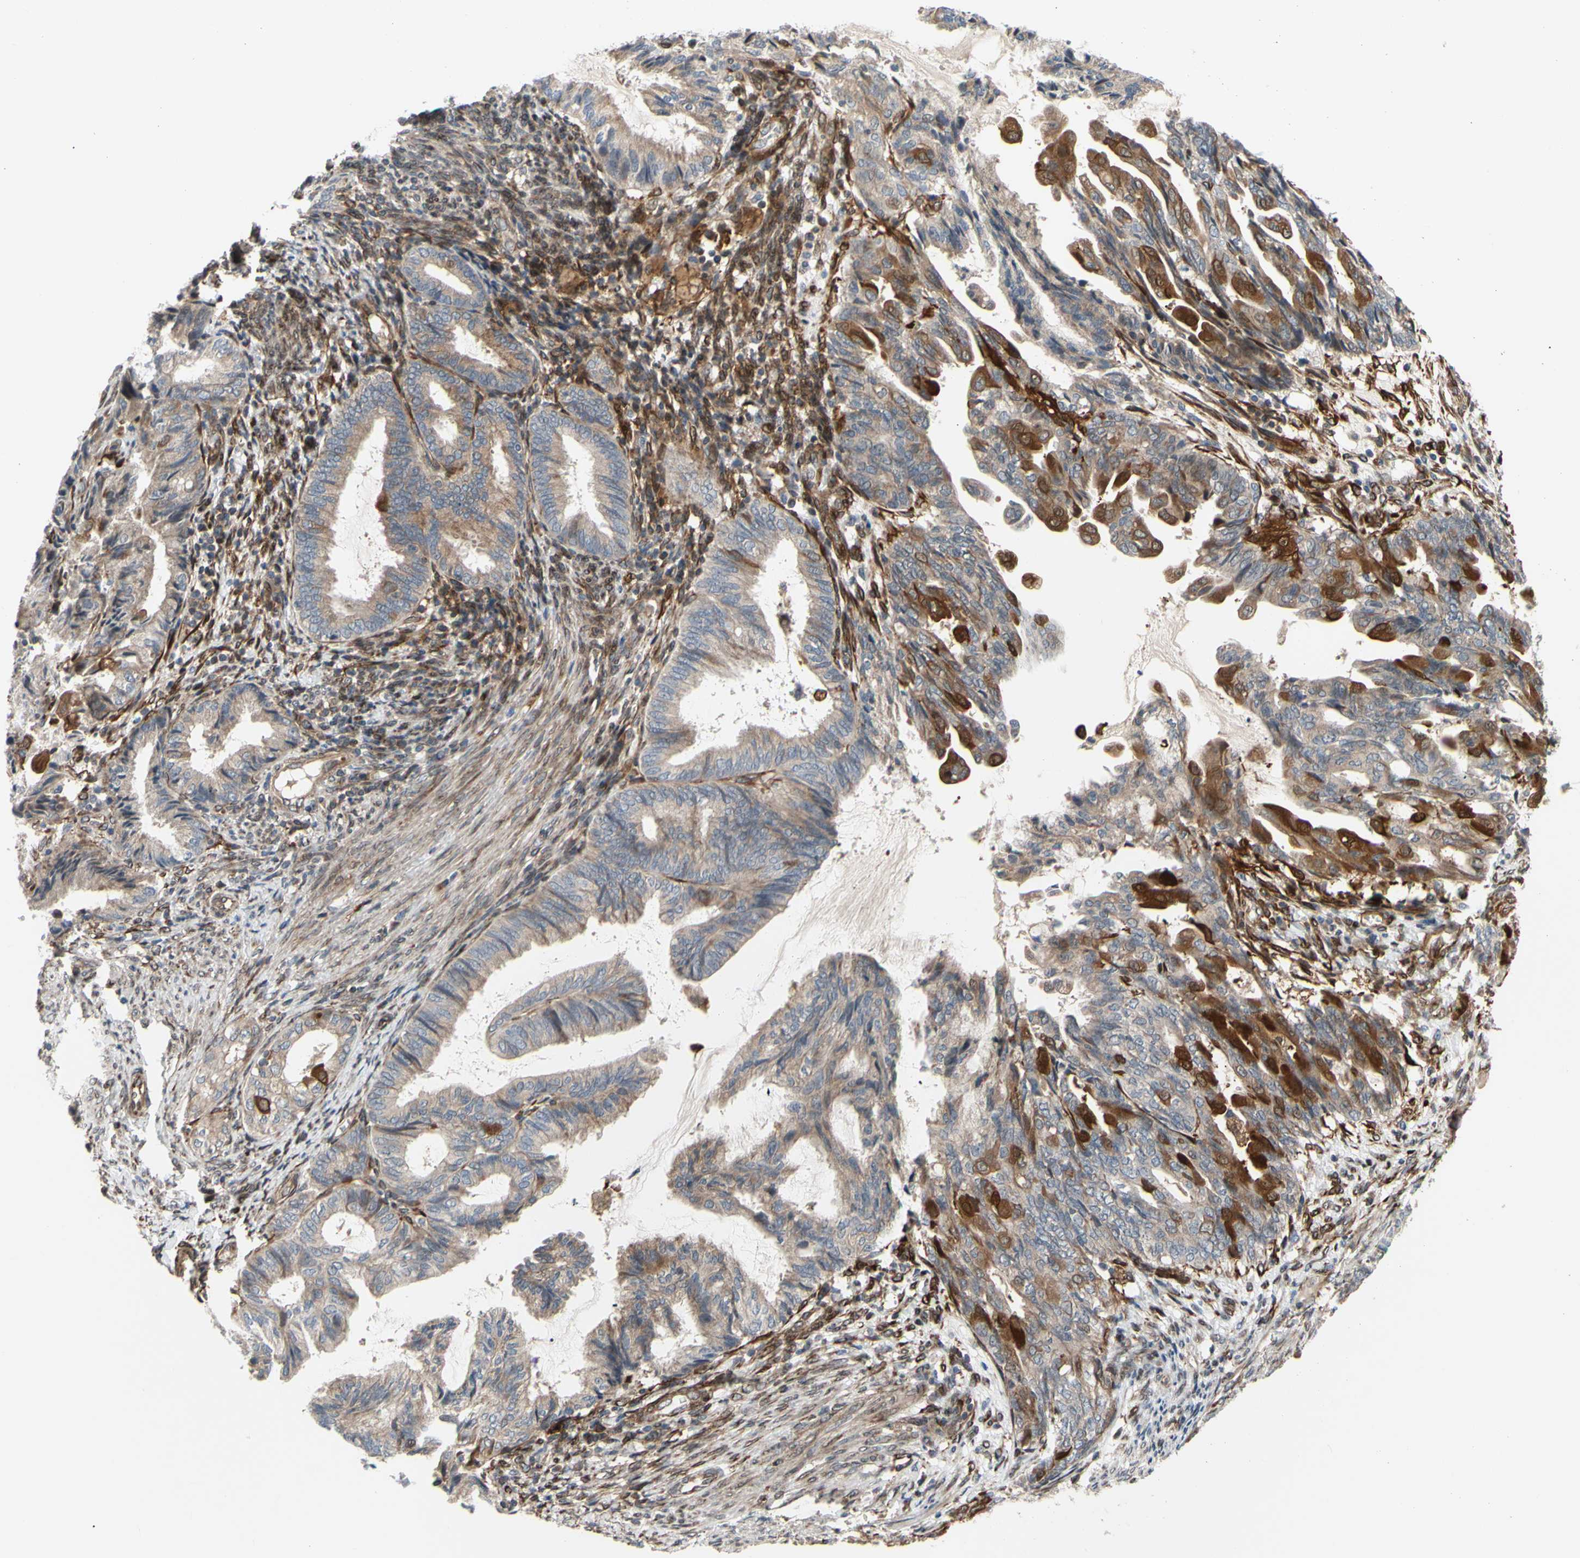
{"staining": {"intensity": "weak", "quantity": ">75%", "location": "cytoplasmic/membranous"}, "tissue": "endometrial cancer", "cell_type": "Tumor cells", "image_type": "cancer", "snomed": [{"axis": "morphology", "description": "Adenocarcinoma, NOS"}, {"axis": "topography", "description": "Endometrium"}], "caption": "High-power microscopy captured an immunohistochemistry (IHC) histopathology image of endometrial adenocarcinoma, revealing weak cytoplasmic/membranous staining in approximately >75% of tumor cells.", "gene": "PRAF2", "patient": {"sex": "female", "age": 86}}